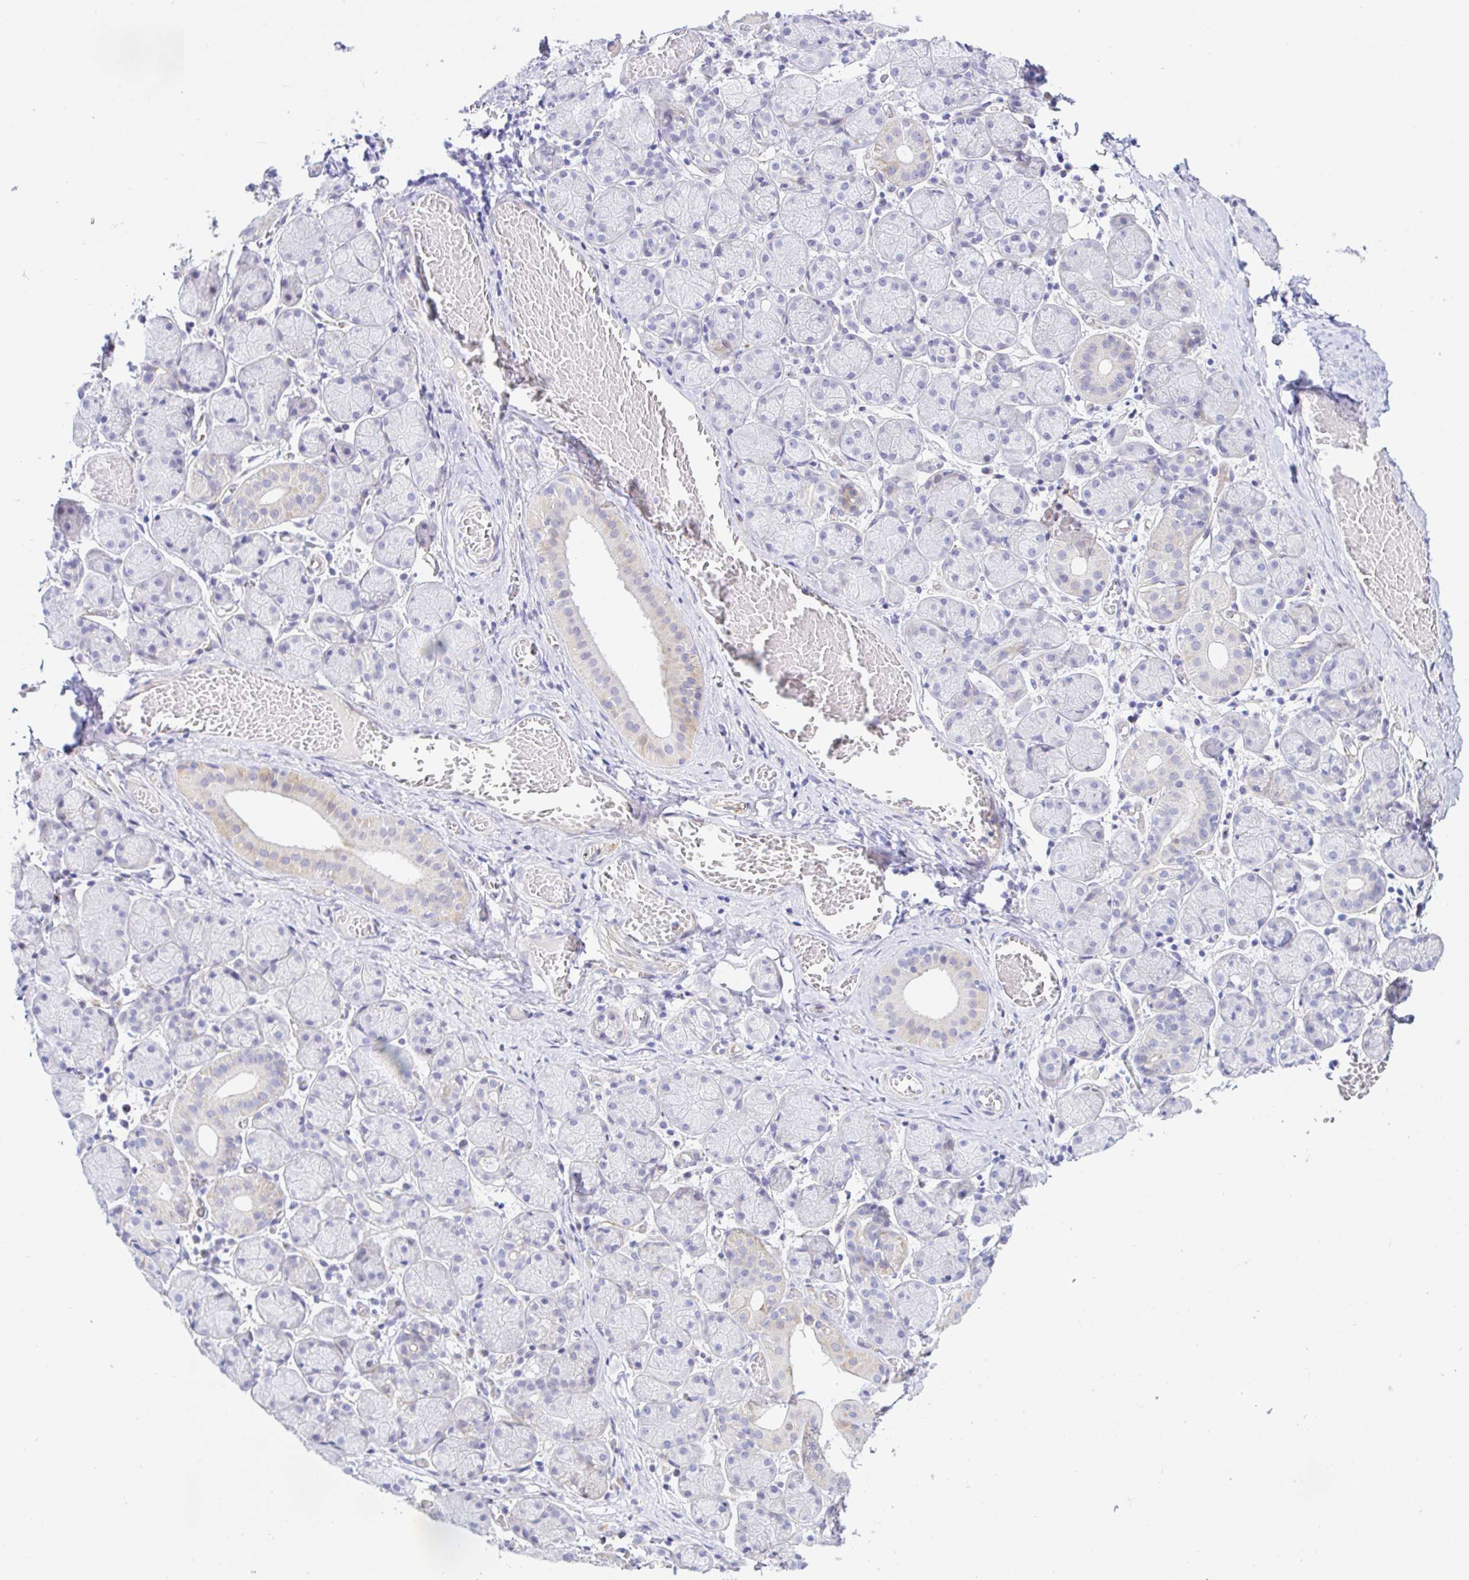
{"staining": {"intensity": "negative", "quantity": "none", "location": "none"}, "tissue": "salivary gland", "cell_type": "Glandular cells", "image_type": "normal", "snomed": [{"axis": "morphology", "description": "Normal tissue, NOS"}, {"axis": "topography", "description": "Salivary gland"}], "caption": "This photomicrograph is of normal salivary gland stained with IHC to label a protein in brown with the nuclei are counter-stained blue. There is no staining in glandular cells. (DAB immunohistochemistry, high magnification).", "gene": "PINLYP", "patient": {"sex": "female", "age": 24}}